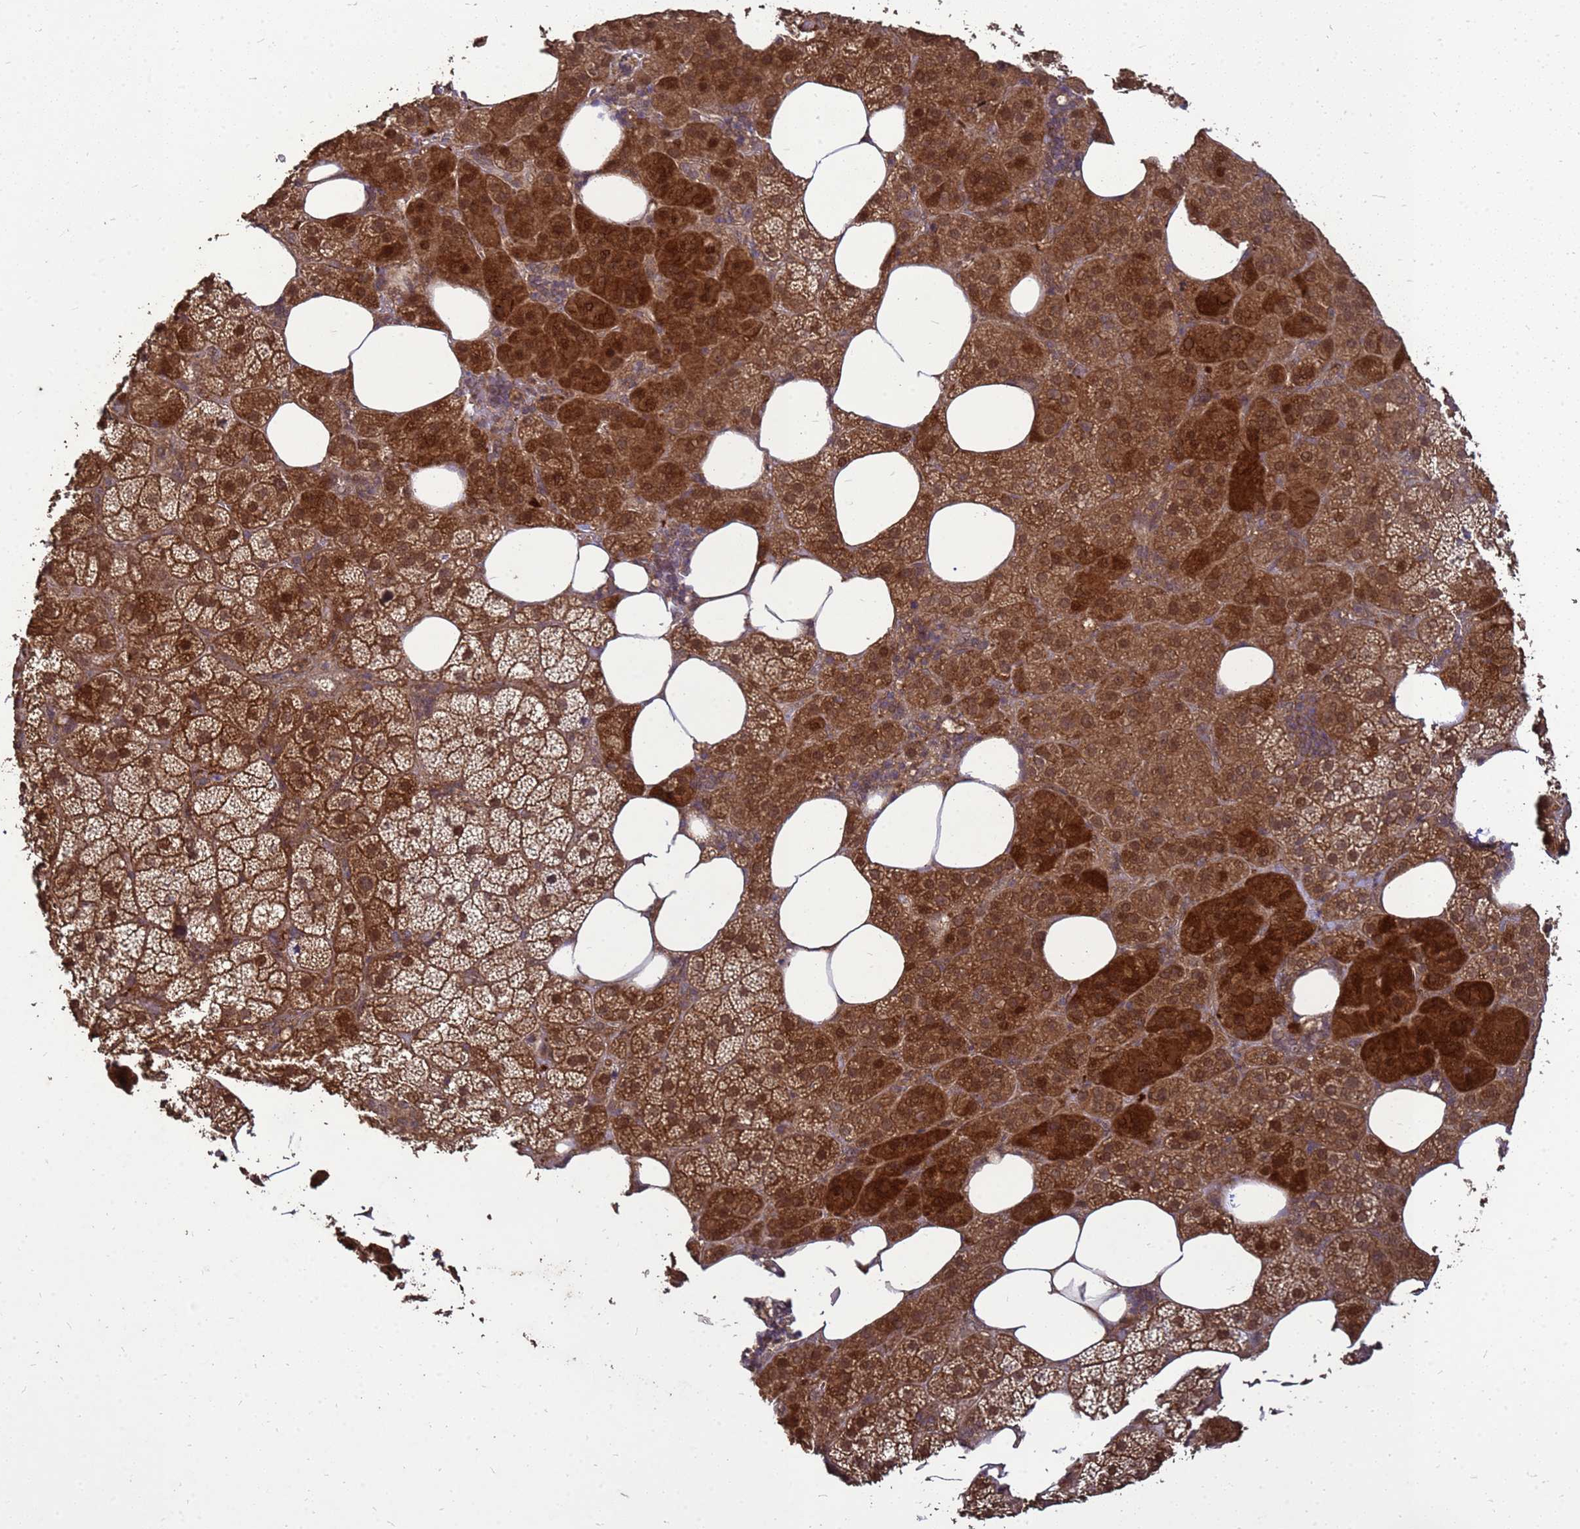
{"staining": {"intensity": "strong", "quantity": ">75%", "location": "cytoplasmic/membranous,nuclear"}, "tissue": "adrenal gland", "cell_type": "Glandular cells", "image_type": "normal", "snomed": [{"axis": "morphology", "description": "Normal tissue, NOS"}, {"axis": "topography", "description": "Adrenal gland"}], "caption": "Brown immunohistochemical staining in benign adrenal gland exhibits strong cytoplasmic/membranous,nuclear positivity in about >75% of glandular cells. (brown staining indicates protein expression, while blue staining denotes nuclei).", "gene": "CRBN", "patient": {"sex": "female", "age": 59}}